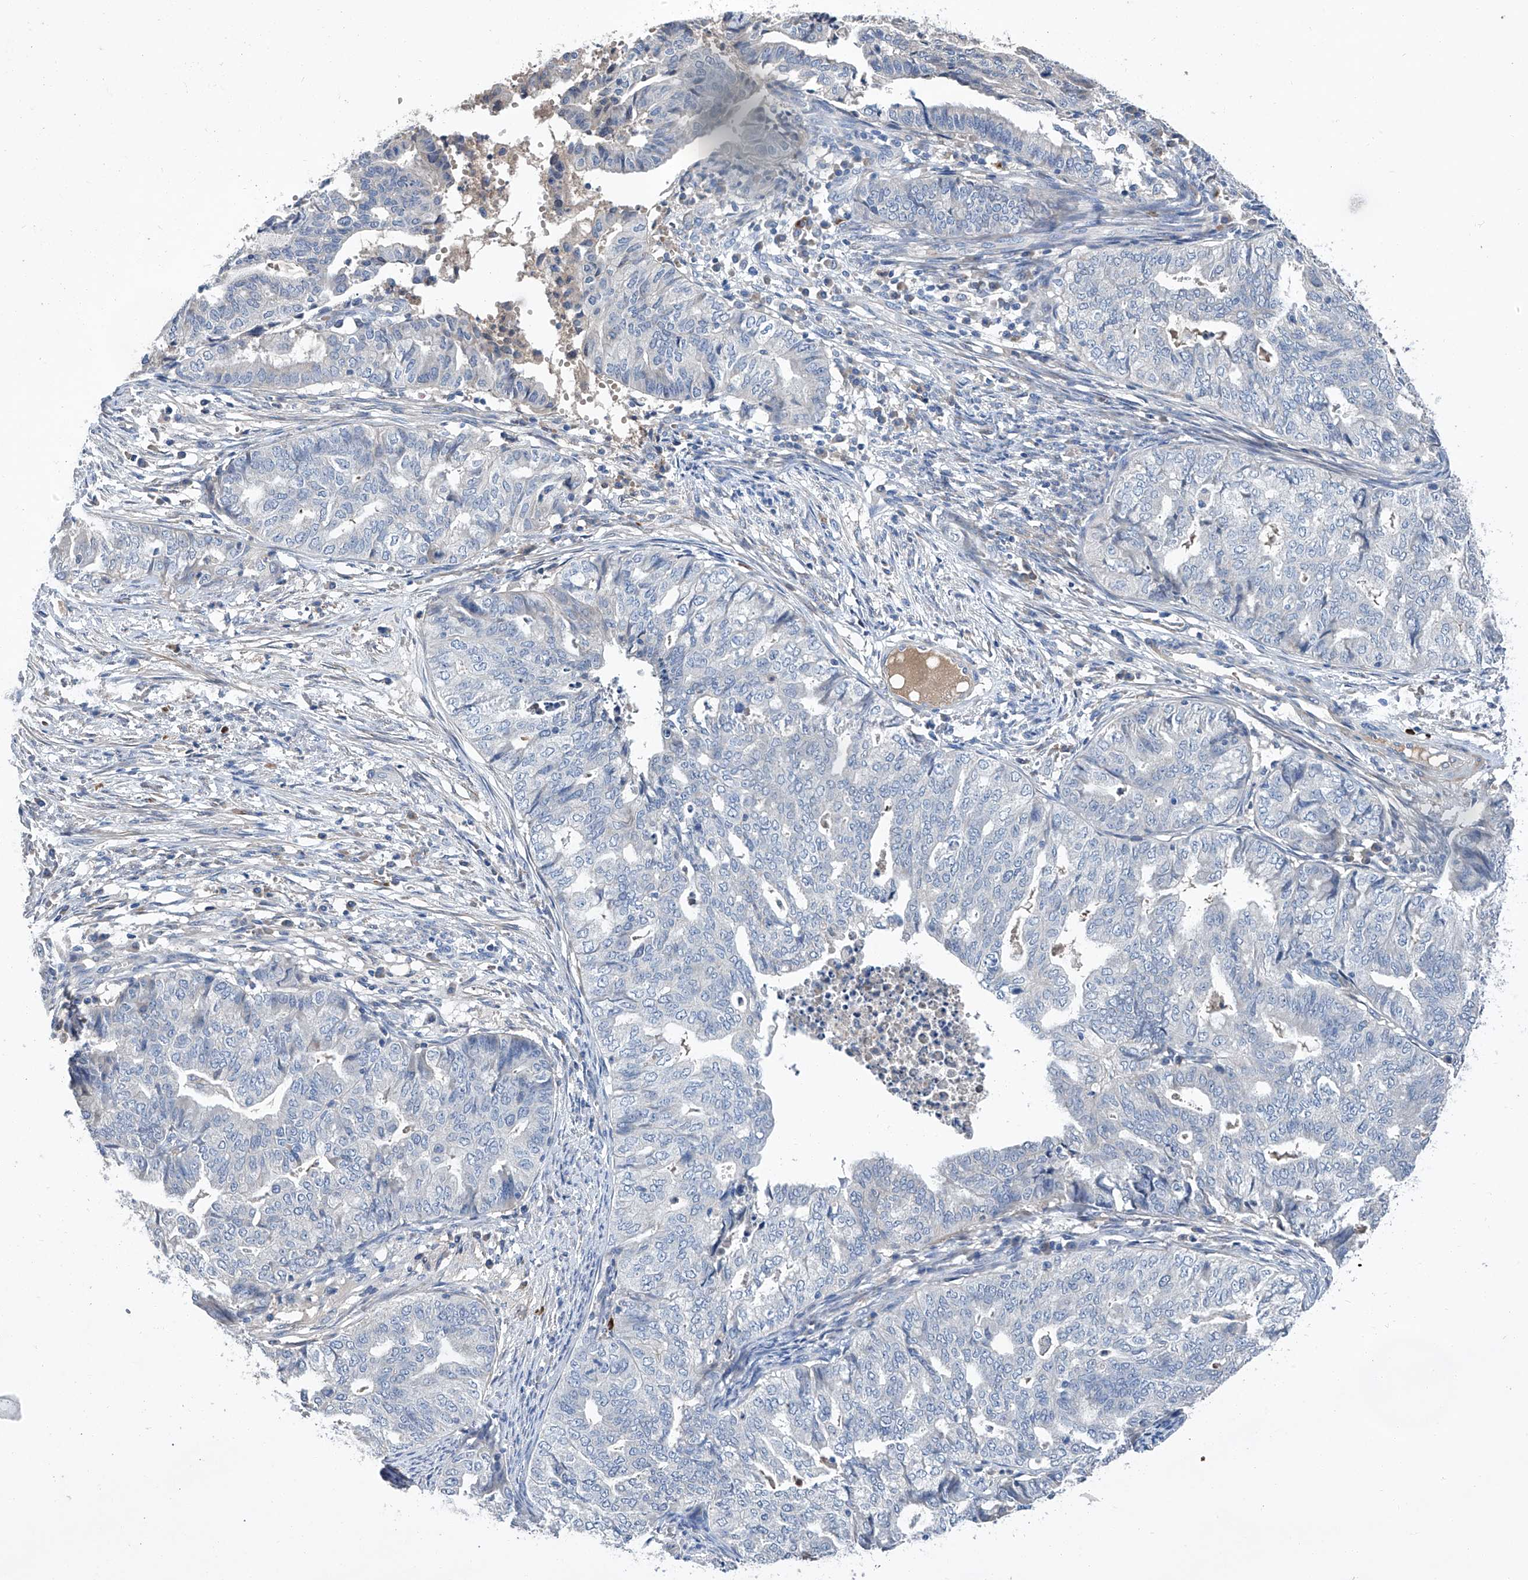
{"staining": {"intensity": "negative", "quantity": "none", "location": "none"}, "tissue": "endometrial cancer", "cell_type": "Tumor cells", "image_type": "cancer", "snomed": [{"axis": "morphology", "description": "Adenocarcinoma, NOS"}, {"axis": "topography", "description": "Endometrium"}], "caption": "Immunohistochemistry histopathology image of neoplastic tissue: adenocarcinoma (endometrial) stained with DAB shows no significant protein expression in tumor cells.", "gene": "GPT", "patient": {"sex": "female", "age": 79}}